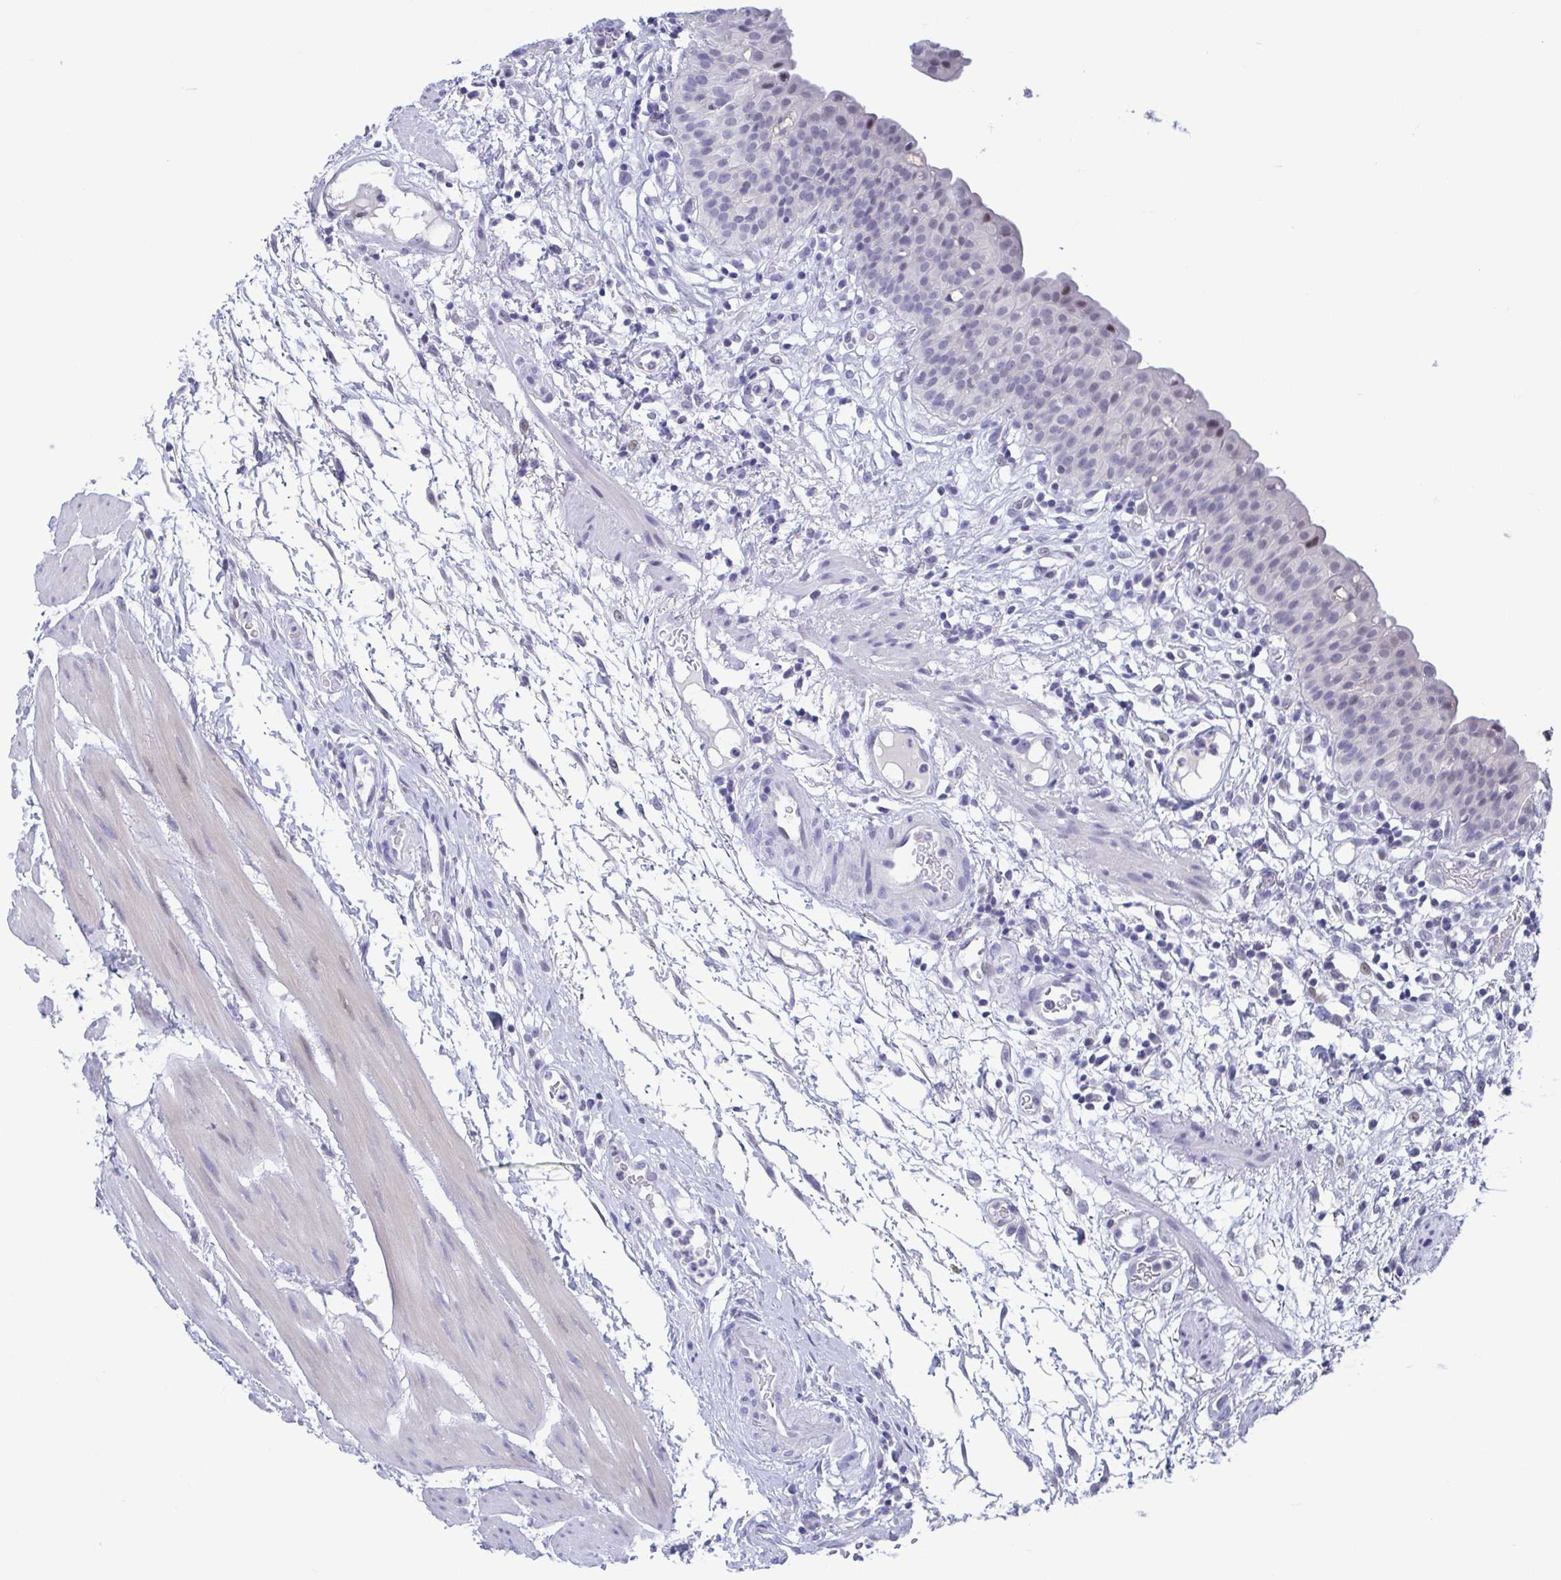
{"staining": {"intensity": "weak", "quantity": "<25%", "location": "nuclear"}, "tissue": "urinary bladder", "cell_type": "Urothelial cells", "image_type": "normal", "snomed": [{"axis": "morphology", "description": "Normal tissue, NOS"}, {"axis": "morphology", "description": "Inflammation, NOS"}, {"axis": "topography", "description": "Urinary bladder"}], "caption": "High power microscopy micrograph of an IHC histopathology image of unremarkable urinary bladder, revealing no significant staining in urothelial cells.", "gene": "PERM1", "patient": {"sex": "male", "age": 57}}